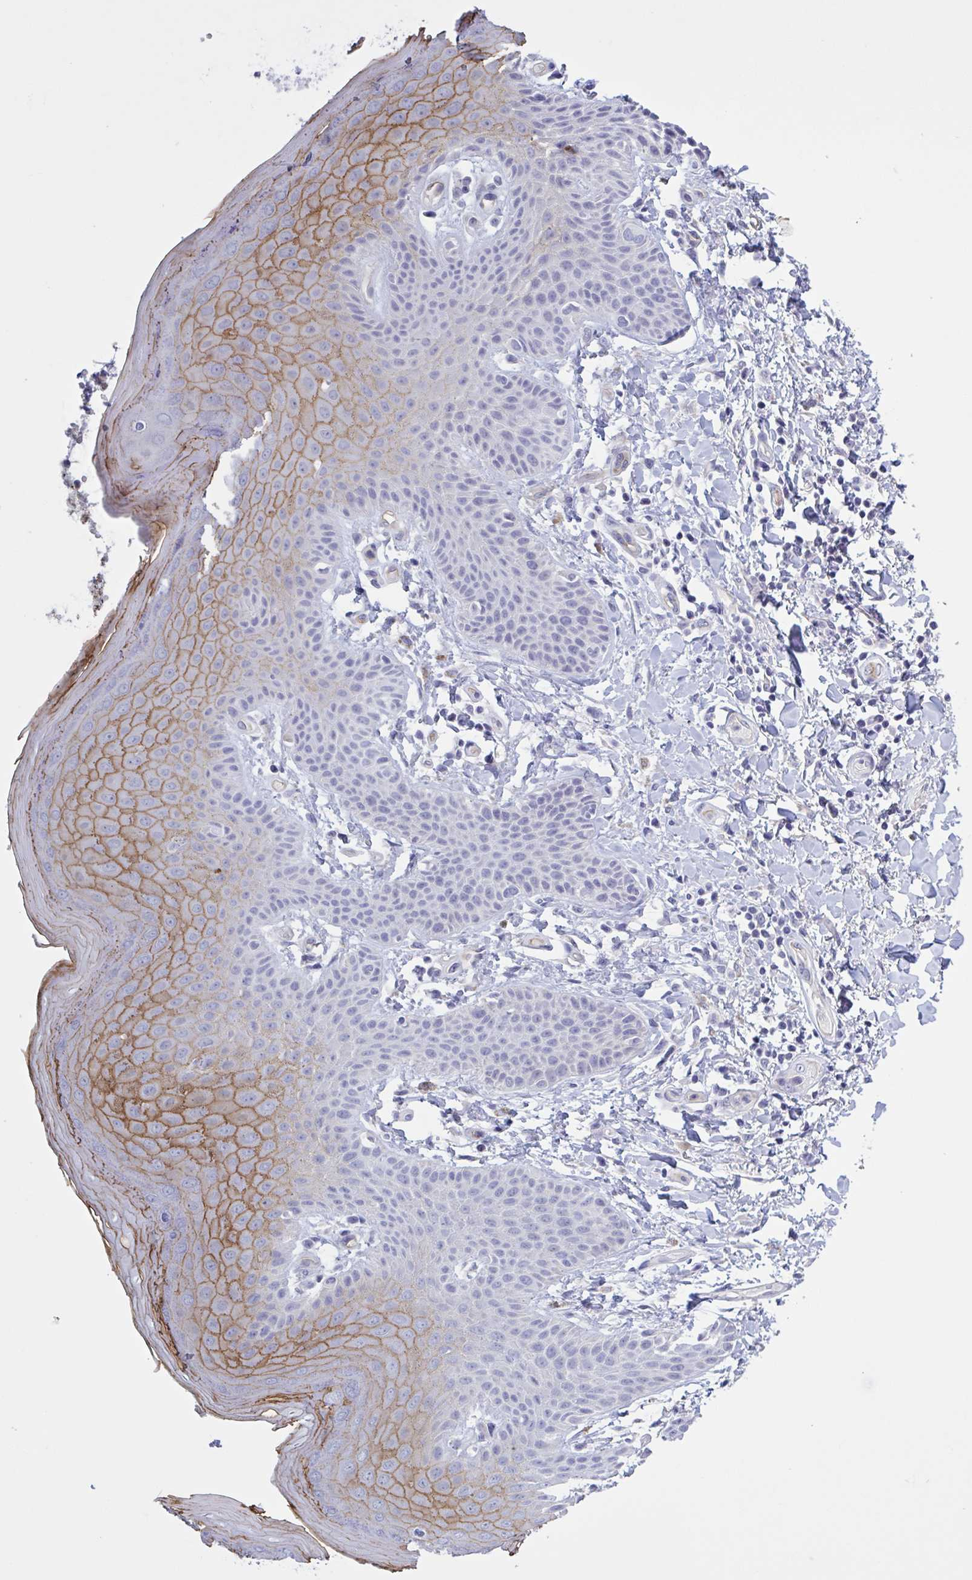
{"staining": {"intensity": "moderate", "quantity": "25%-75%", "location": "cytoplasmic/membranous"}, "tissue": "skin", "cell_type": "Epidermal cells", "image_type": "normal", "snomed": [{"axis": "morphology", "description": "Normal tissue, NOS"}, {"axis": "topography", "description": "Anal"}, {"axis": "topography", "description": "Peripheral nerve tissue"}], "caption": "The histopathology image demonstrates staining of benign skin, revealing moderate cytoplasmic/membranous protein expression (brown color) within epidermal cells.", "gene": "ST14", "patient": {"sex": "male", "age": 51}}